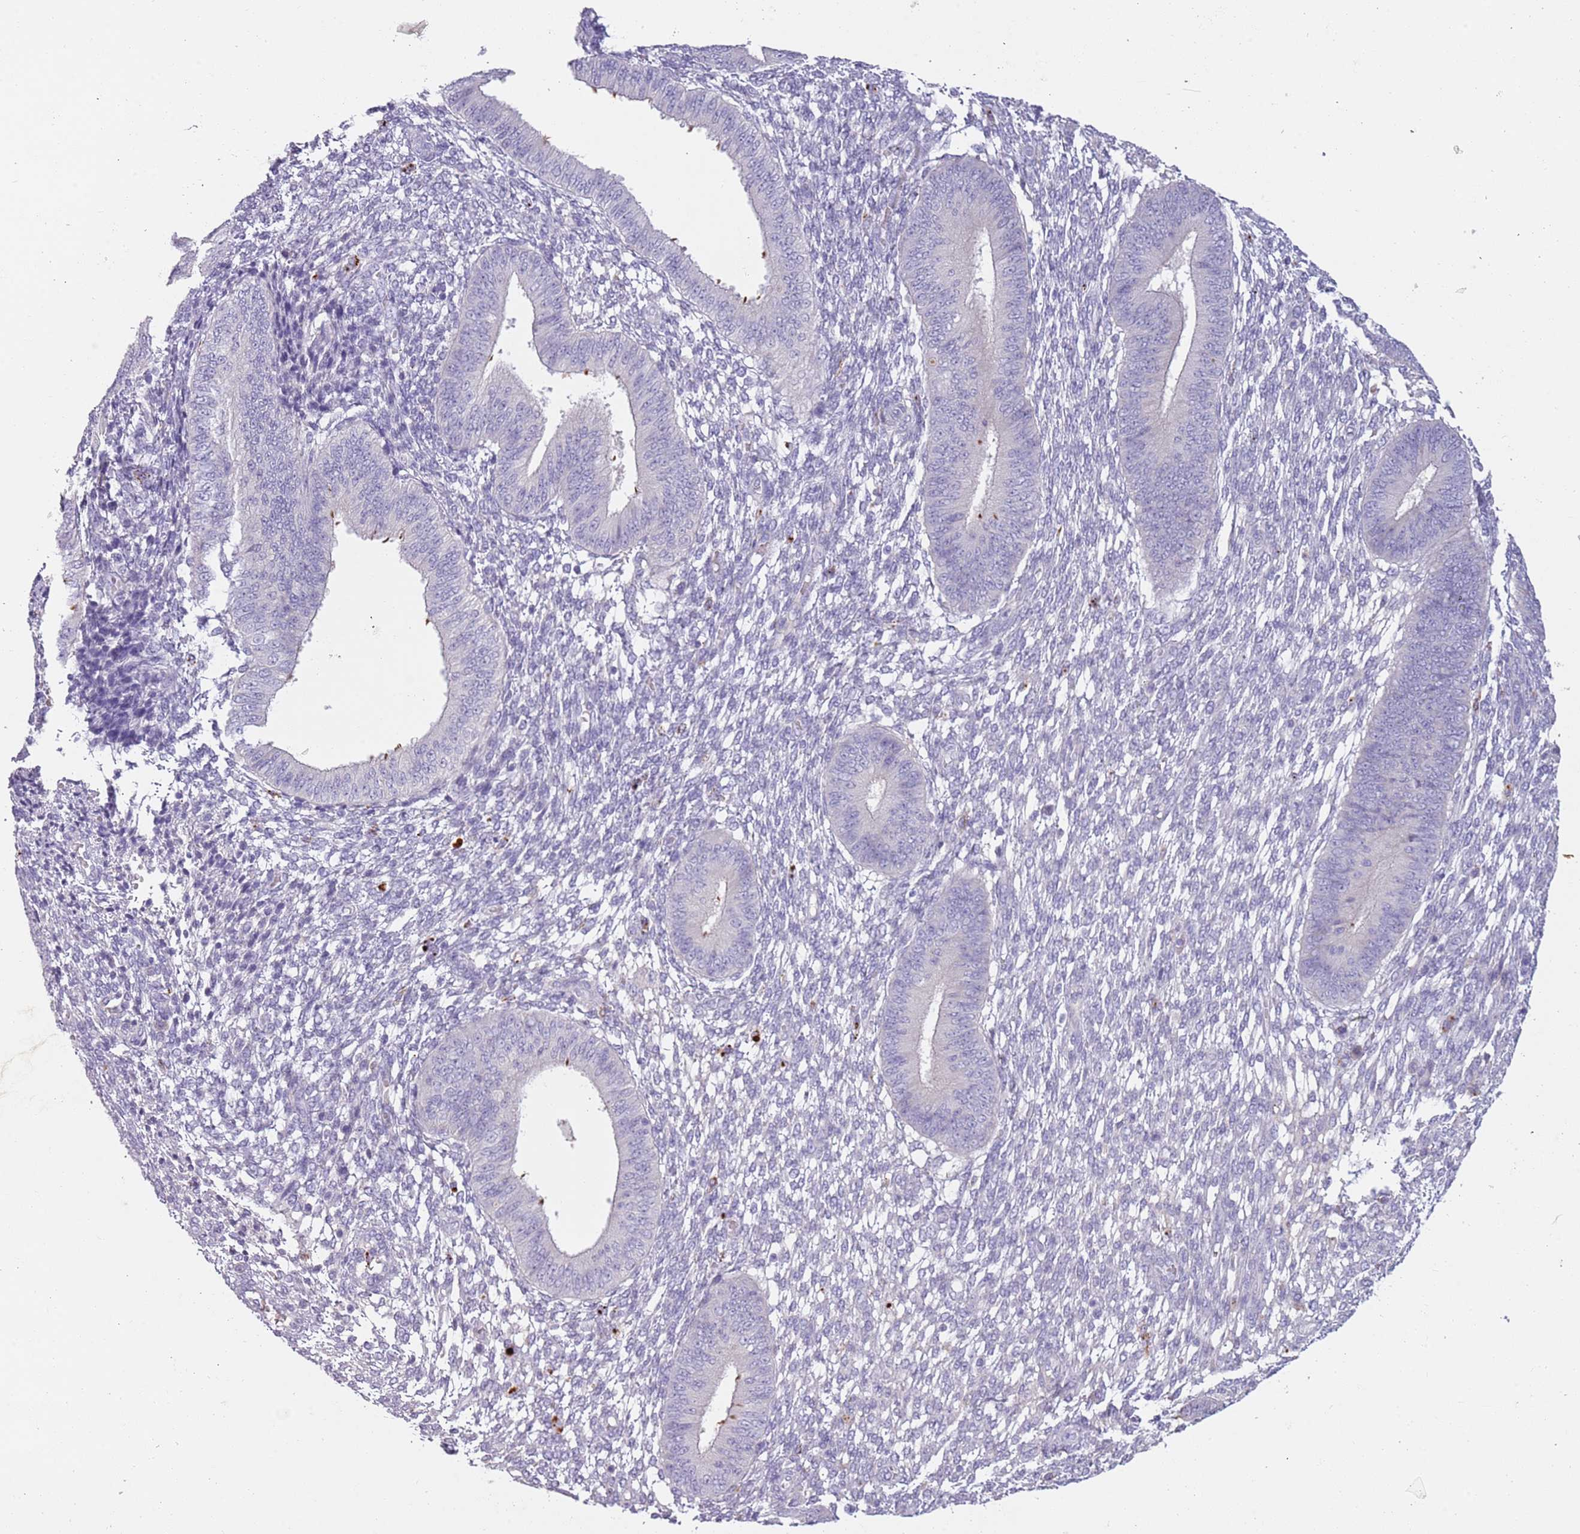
{"staining": {"intensity": "negative", "quantity": "none", "location": "none"}, "tissue": "endometrium", "cell_type": "Cells in endometrial stroma", "image_type": "normal", "snomed": [{"axis": "morphology", "description": "Normal tissue, NOS"}, {"axis": "topography", "description": "Endometrium"}], "caption": "This photomicrograph is of benign endometrium stained with immunohistochemistry to label a protein in brown with the nuclei are counter-stained blue. There is no expression in cells in endometrial stroma. The staining is performed using DAB (3,3'-diaminobenzidine) brown chromogen with nuclei counter-stained in using hematoxylin.", "gene": "NWD2", "patient": {"sex": "female", "age": 49}}